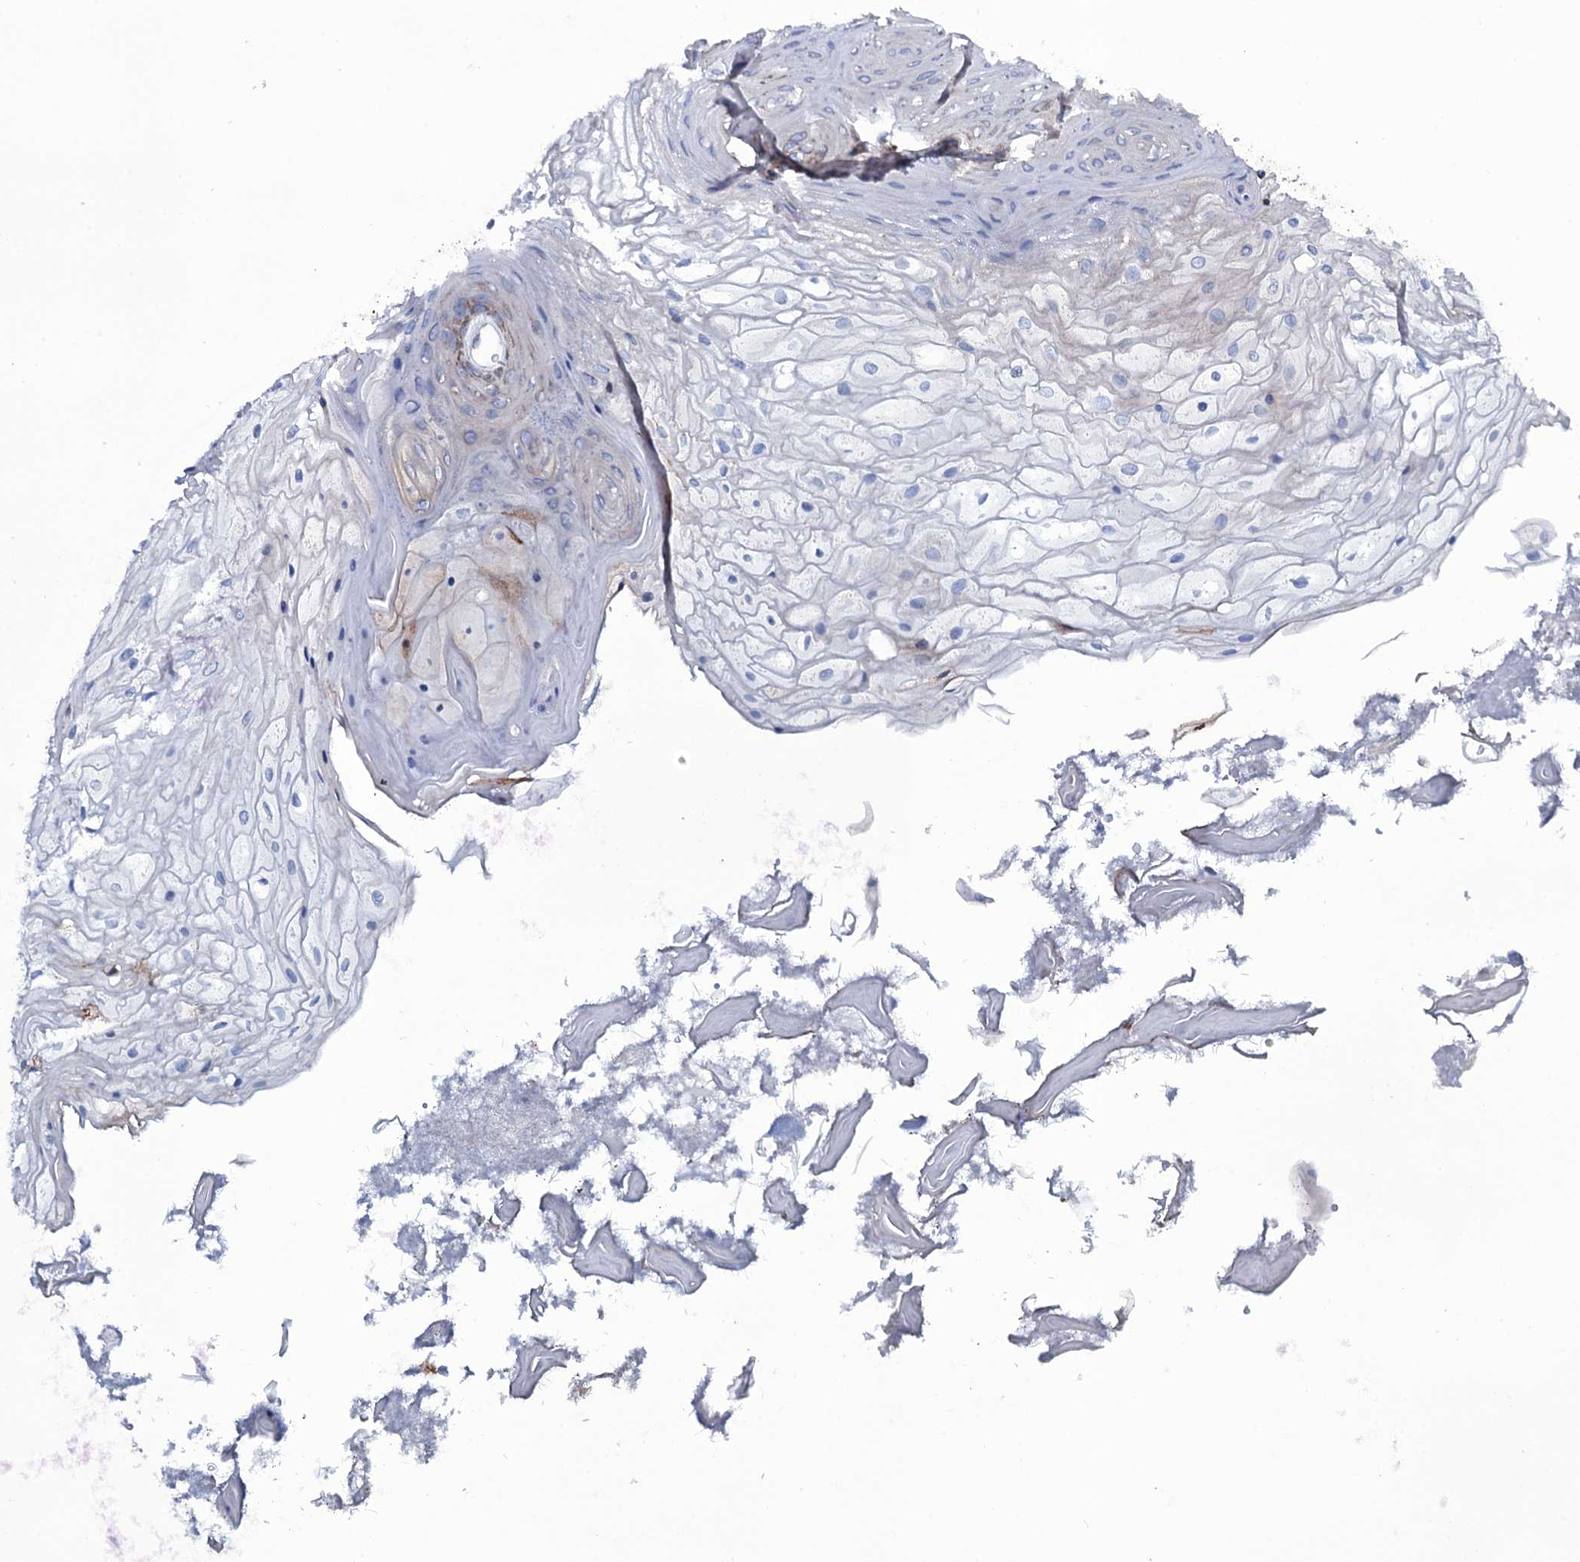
{"staining": {"intensity": "strong", "quantity": "25%-75%", "location": "cytoplasmic/membranous"}, "tissue": "oral mucosa", "cell_type": "Squamous epithelial cells", "image_type": "normal", "snomed": [{"axis": "morphology", "description": "Normal tissue, NOS"}, {"axis": "topography", "description": "Oral tissue"}], "caption": "A photomicrograph of oral mucosa stained for a protein displays strong cytoplasmic/membranous brown staining in squamous epithelial cells.", "gene": "MRPS35", "patient": {"sex": "female", "age": 80}}